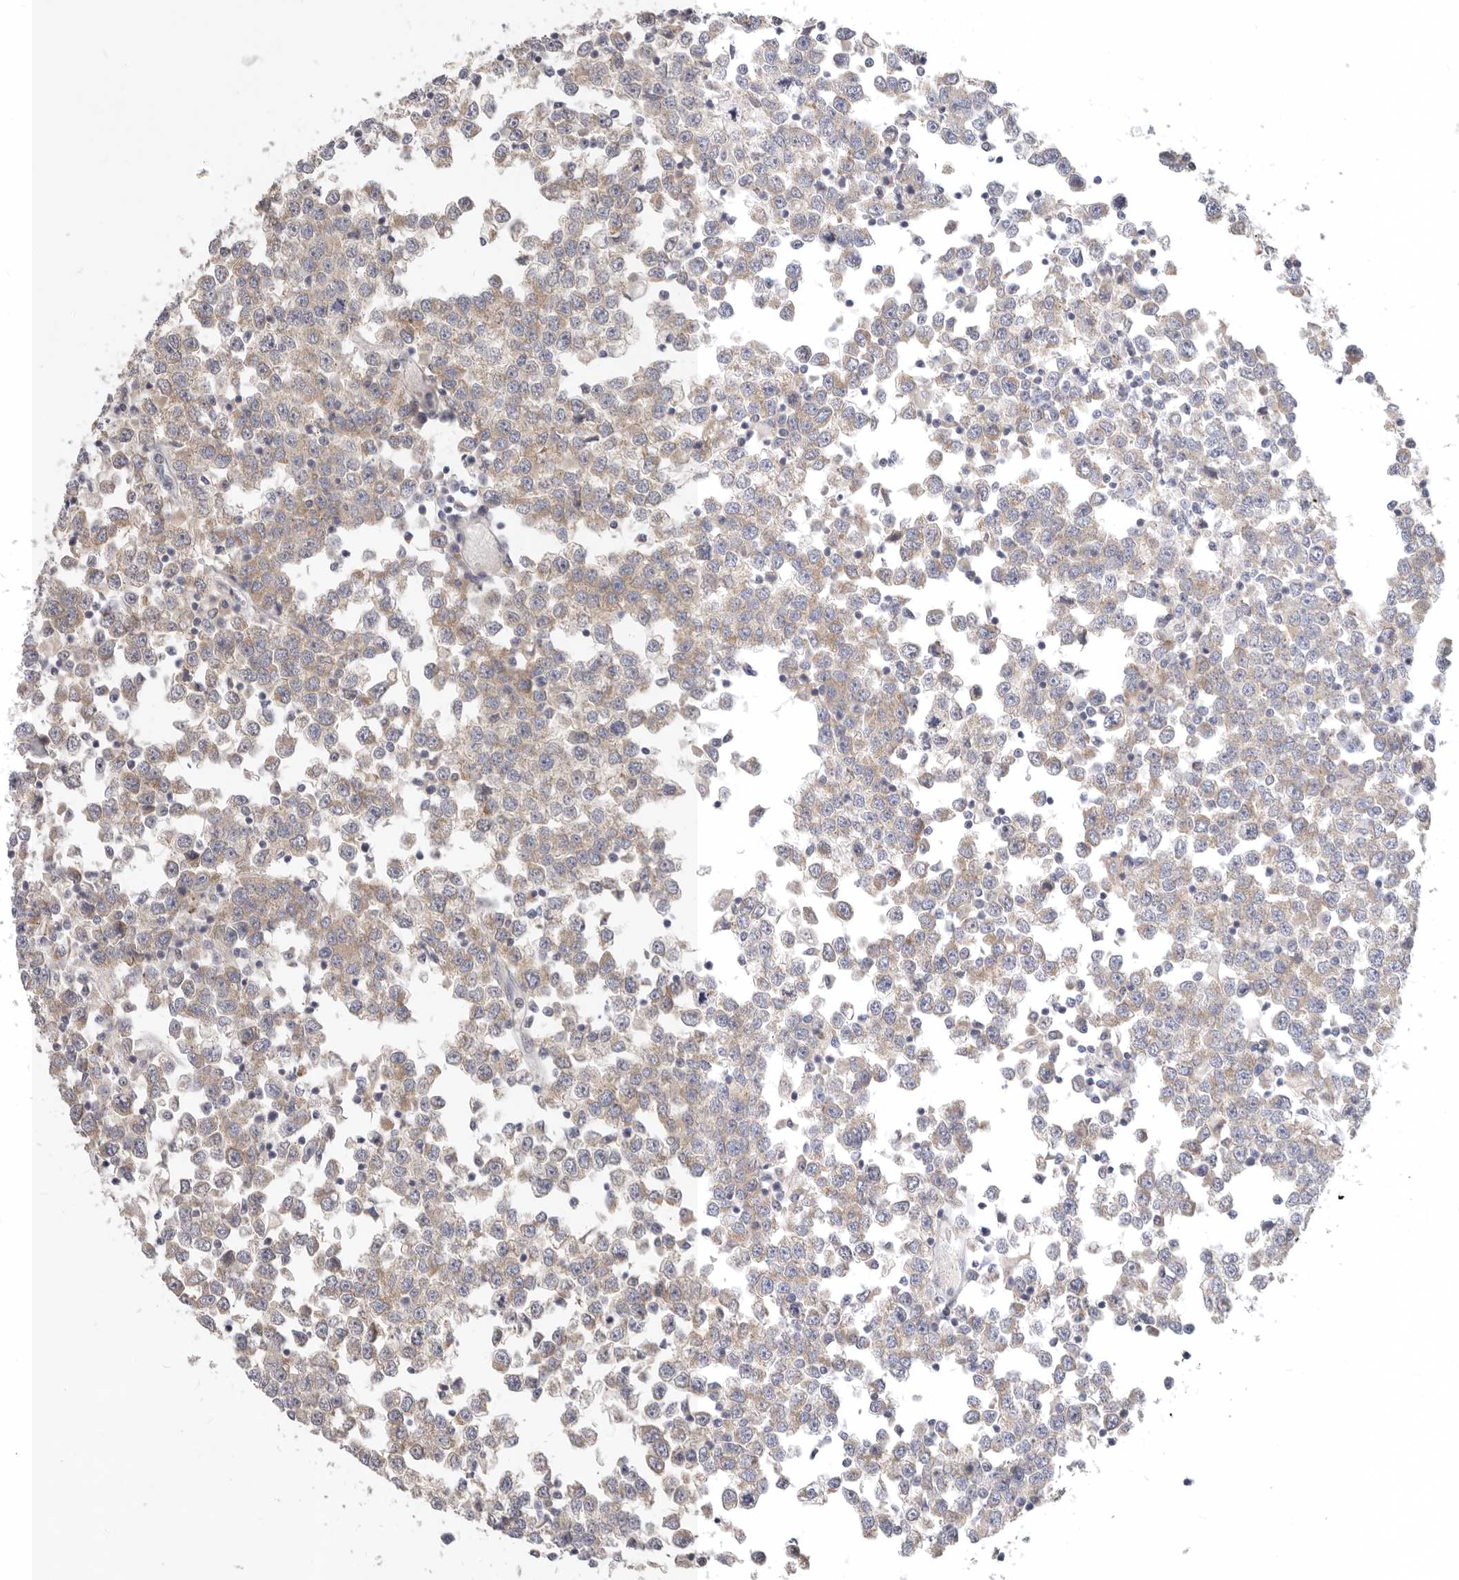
{"staining": {"intensity": "weak", "quantity": ">75%", "location": "cytoplasmic/membranous"}, "tissue": "testis cancer", "cell_type": "Tumor cells", "image_type": "cancer", "snomed": [{"axis": "morphology", "description": "Seminoma, NOS"}, {"axis": "topography", "description": "Testis"}], "caption": "About >75% of tumor cells in human testis seminoma exhibit weak cytoplasmic/membranous protein positivity as visualized by brown immunohistochemical staining.", "gene": "TFB2M", "patient": {"sex": "male", "age": 65}}